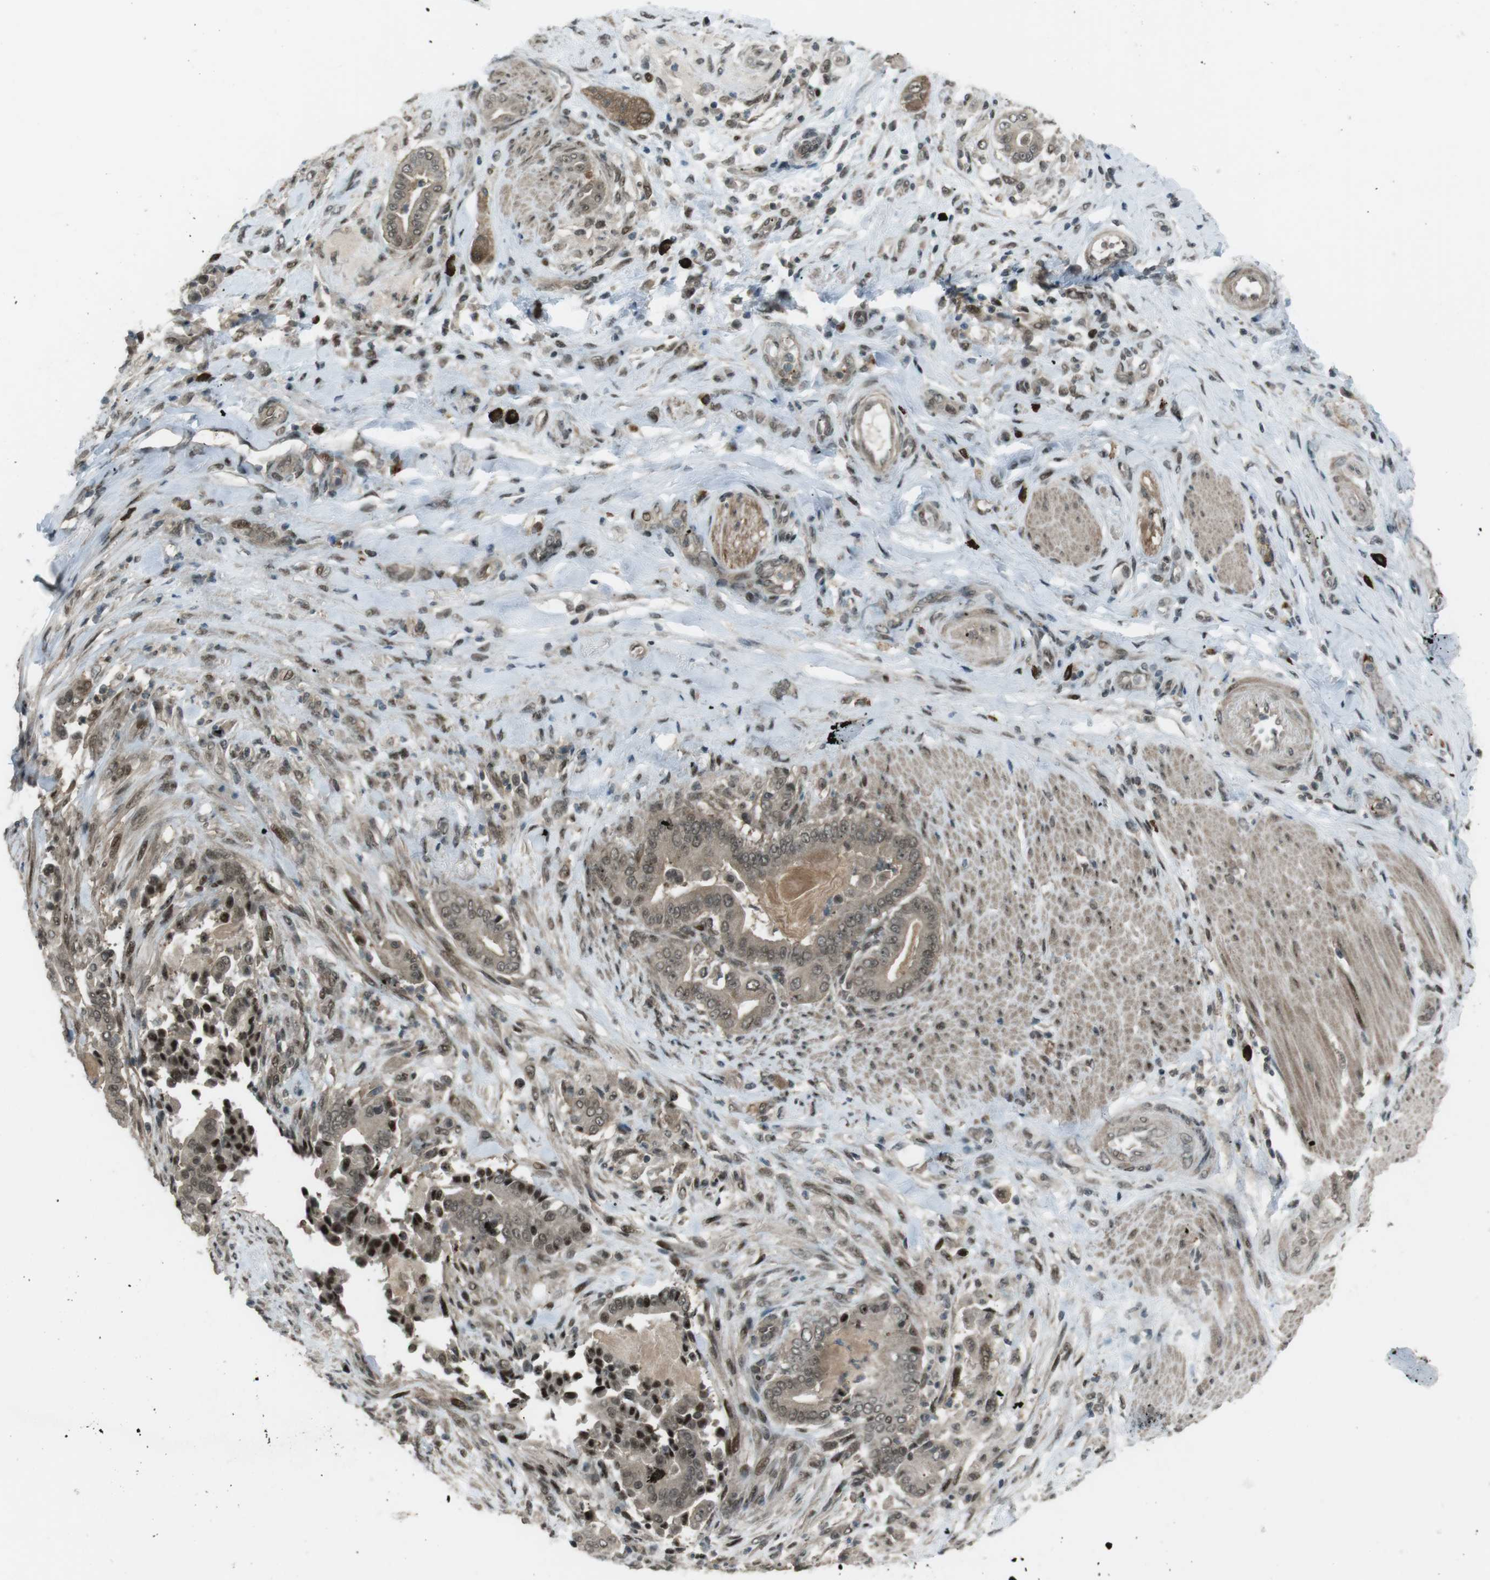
{"staining": {"intensity": "moderate", "quantity": "<25%", "location": "cytoplasmic/membranous,nuclear"}, "tissue": "pancreatic cancer", "cell_type": "Tumor cells", "image_type": "cancer", "snomed": [{"axis": "morphology", "description": "Normal tissue, NOS"}, {"axis": "morphology", "description": "Adenocarcinoma, NOS"}, {"axis": "topography", "description": "Pancreas"}], "caption": "About <25% of tumor cells in human pancreatic cancer reveal moderate cytoplasmic/membranous and nuclear protein staining as visualized by brown immunohistochemical staining.", "gene": "SLITRK5", "patient": {"sex": "male", "age": 63}}